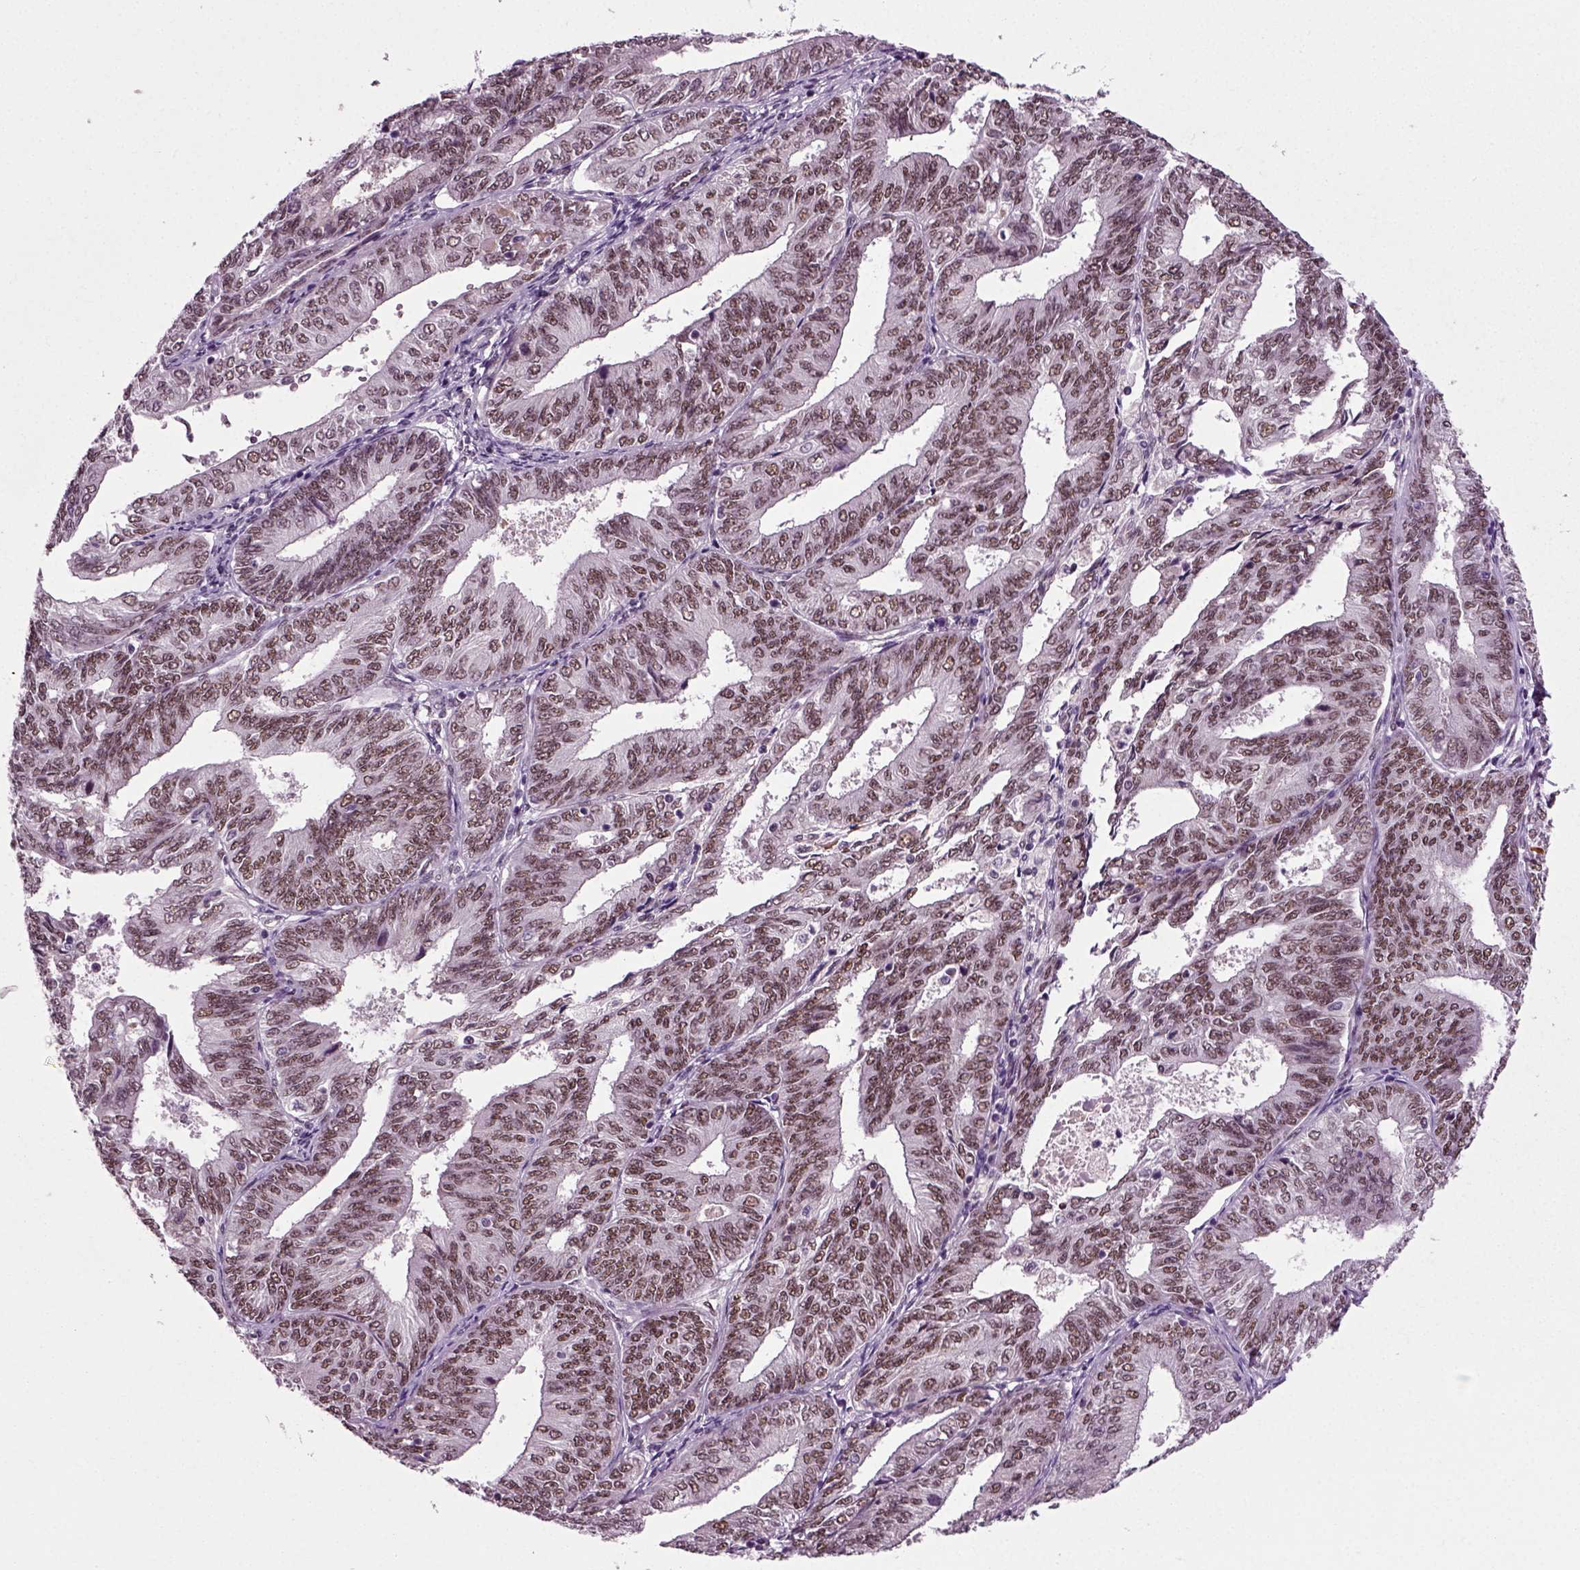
{"staining": {"intensity": "moderate", "quantity": ">75%", "location": "nuclear"}, "tissue": "endometrial cancer", "cell_type": "Tumor cells", "image_type": "cancer", "snomed": [{"axis": "morphology", "description": "Adenocarcinoma, NOS"}, {"axis": "topography", "description": "Endometrium"}], "caption": "Immunohistochemical staining of endometrial cancer exhibits medium levels of moderate nuclear positivity in approximately >75% of tumor cells.", "gene": "RCOR3", "patient": {"sex": "female", "age": 58}}